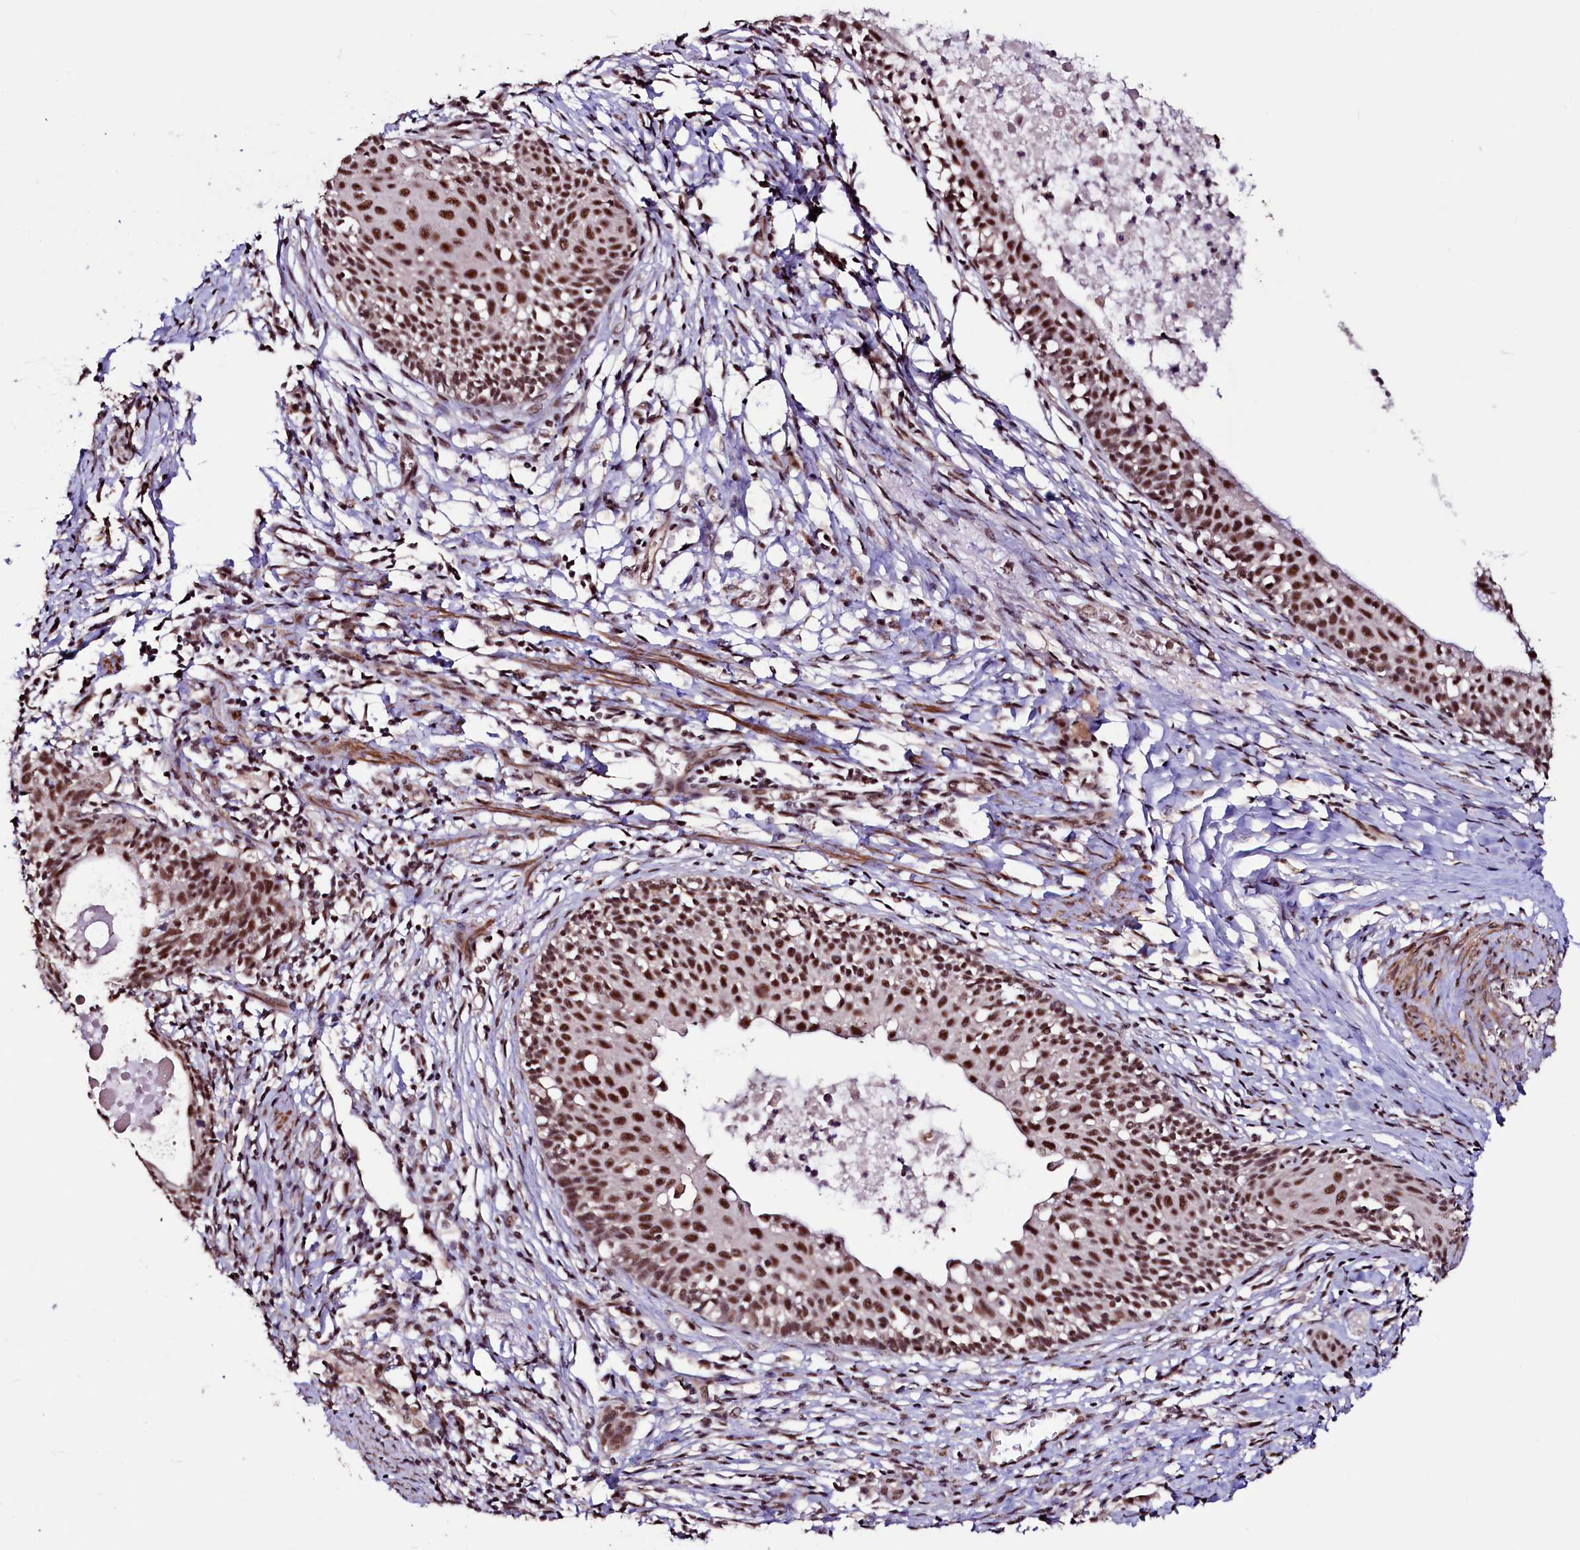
{"staining": {"intensity": "strong", "quantity": ">75%", "location": "nuclear"}, "tissue": "cervical cancer", "cell_type": "Tumor cells", "image_type": "cancer", "snomed": [{"axis": "morphology", "description": "Squamous cell carcinoma, NOS"}, {"axis": "topography", "description": "Cervix"}], "caption": "Cervical squamous cell carcinoma tissue displays strong nuclear staining in about >75% of tumor cells, visualized by immunohistochemistry.", "gene": "SFSWAP", "patient": {"sex": "female", "age": 52}}